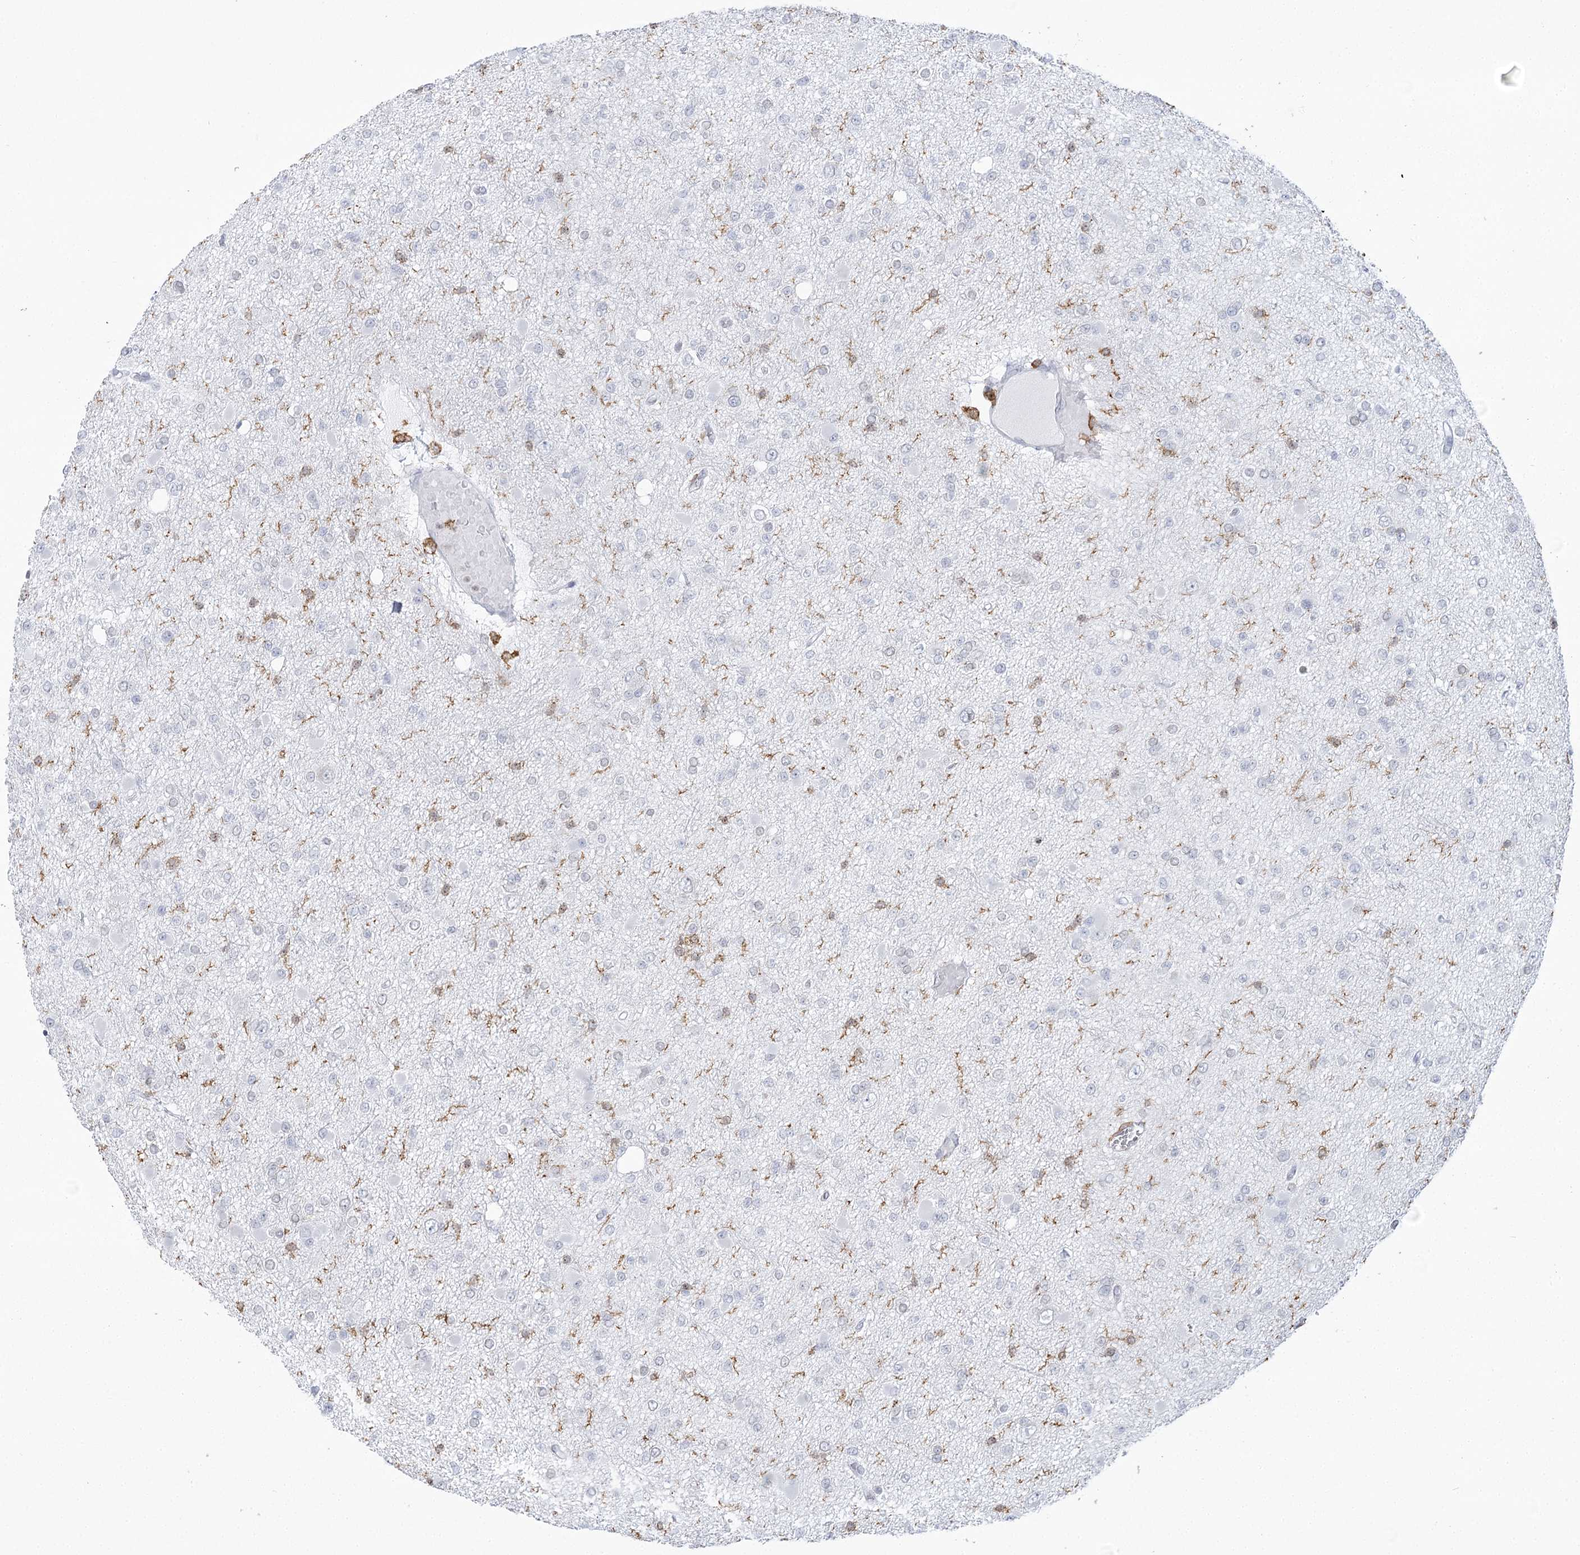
{"staining": {"intensity": "negative", "quantity": "none", "location": "none"}, "tissue": "glioma", "cell_type": "Tumor cells", "image_type": "cancer", "snomed": [{"axis": "morphology", "description": "Glioma, malignant, Low grade"}, {"axis": "topography", "description": "Brain"}], "caption": "Tumor cells are negative for brown protein staining in malignant glioma (low-grade).", "gene": "C11orf1", "patient": {"sex": "female", "age": 22}}